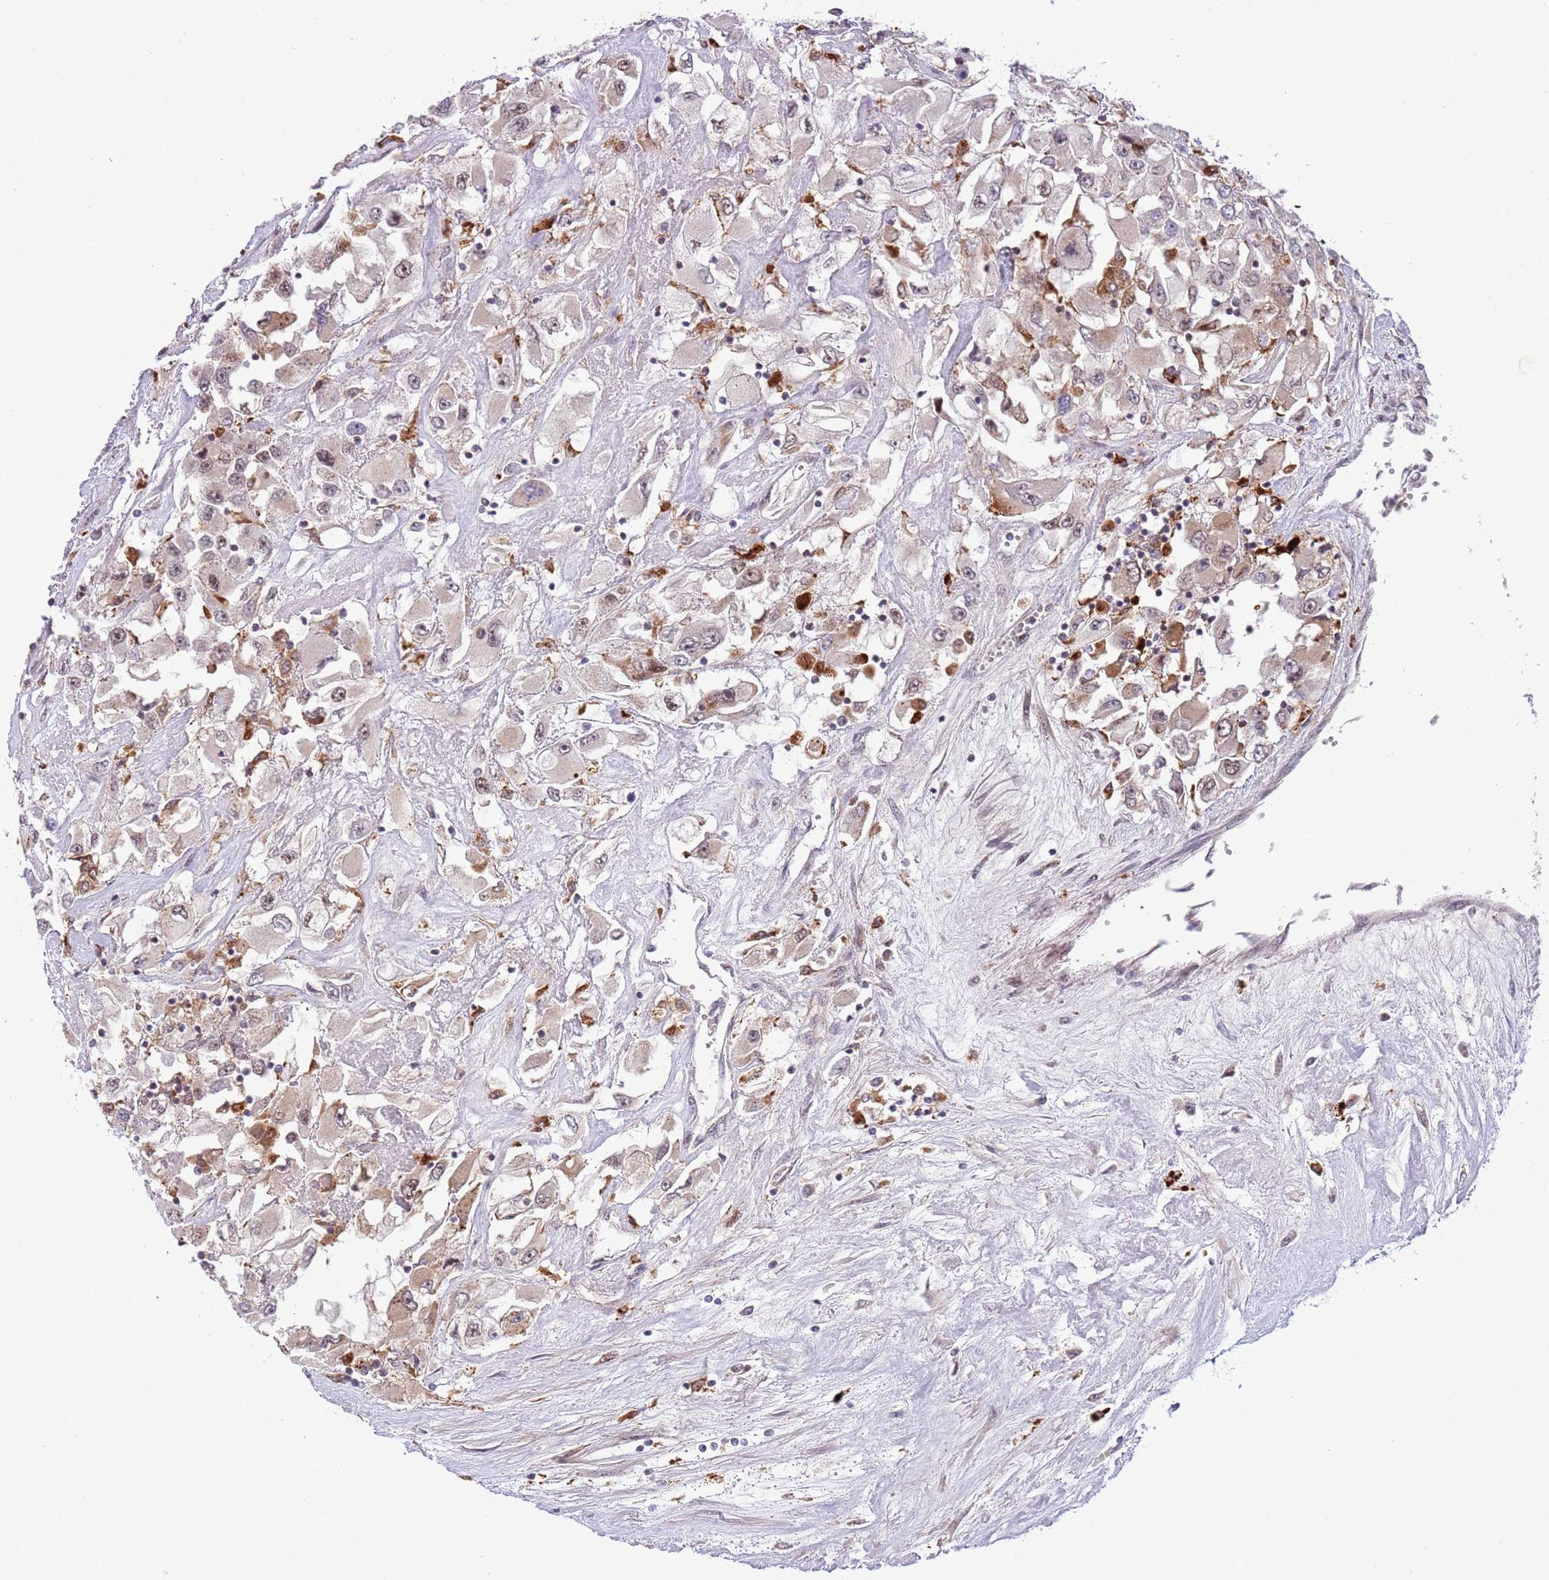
{"staining": {"intensity": "weak", "quantity": "<25%", "location": "cytoplasmic/membranous"}, "tissue": "renal cancer", "cell_type": "Tumor cells", "image_type": "cancer", "snomed": [{"axis": "morphology", "description": "Adenocarcinoma, NOS"}, {"axis": "topography", "description": "Kidney"}], "caption": "An immunohistochemistry photomicrograph of renal cancer (adenocarcinoma) is shown. There is no staining in tumor cells of renal cancer (adenocarcinoma).", "gene": "TRIM27", "patient": {"sex": "female", "age": 52}}